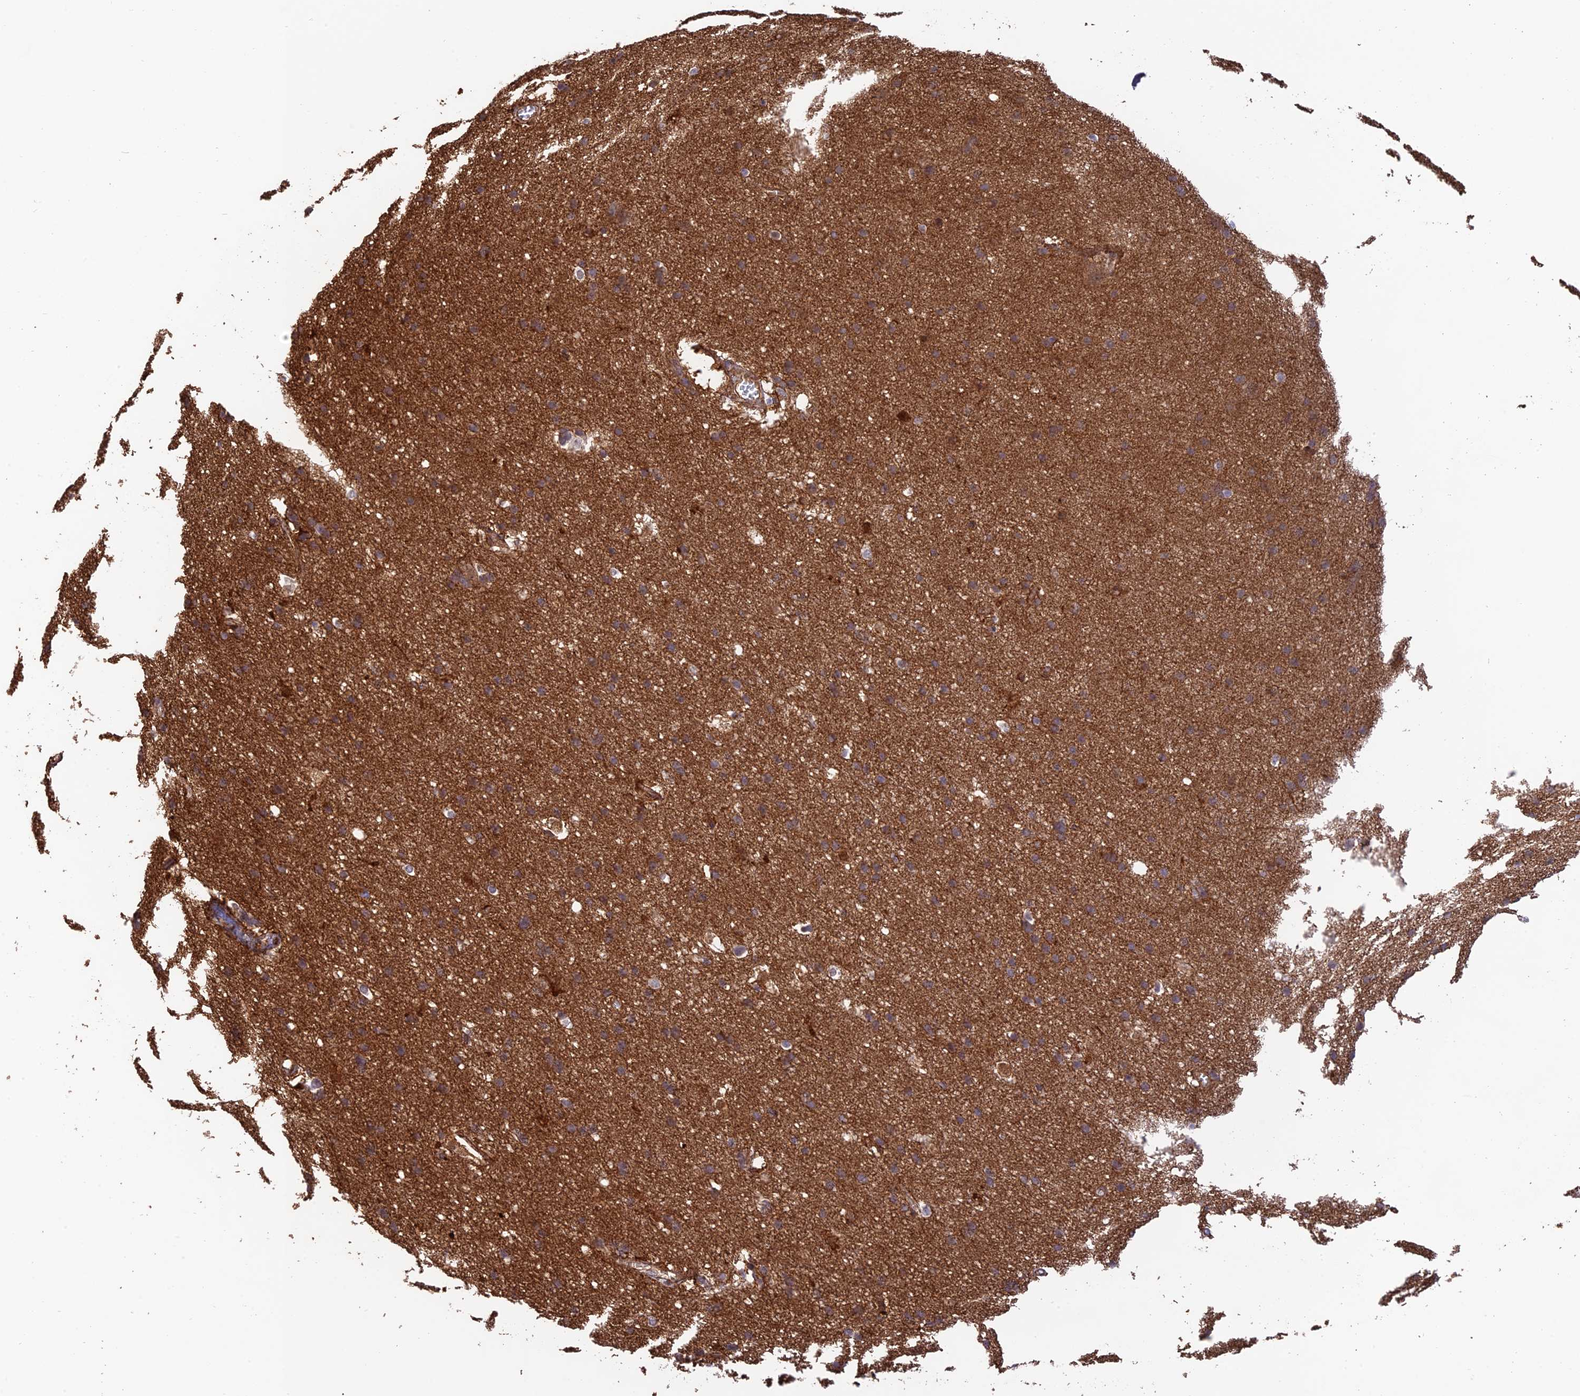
{"staining": {"intensity": "strong", "quantity": ">75%", "location": "cytoplasmic/membranous"}, "tissue": "cerebral cortex", "cell_type": "Endothelial cells", "image_type": "normal", "snomed": [{"axis": "morphology", "description": "Normal tissue, NOS"}, {"axis": "topography", "description": "Cerebral cortex"}], "caption": "High-magnification brightfield microscopy of normal cerebral cortex stained with DAB (brown) and counterstained with hematoxylin (blue). endothelial cells exhibit strong cytoplasmic/membranous staining is identified in about>75% of cells.", "gene": "HOMER2", "patient": {"sex": "male", "age": 54}}